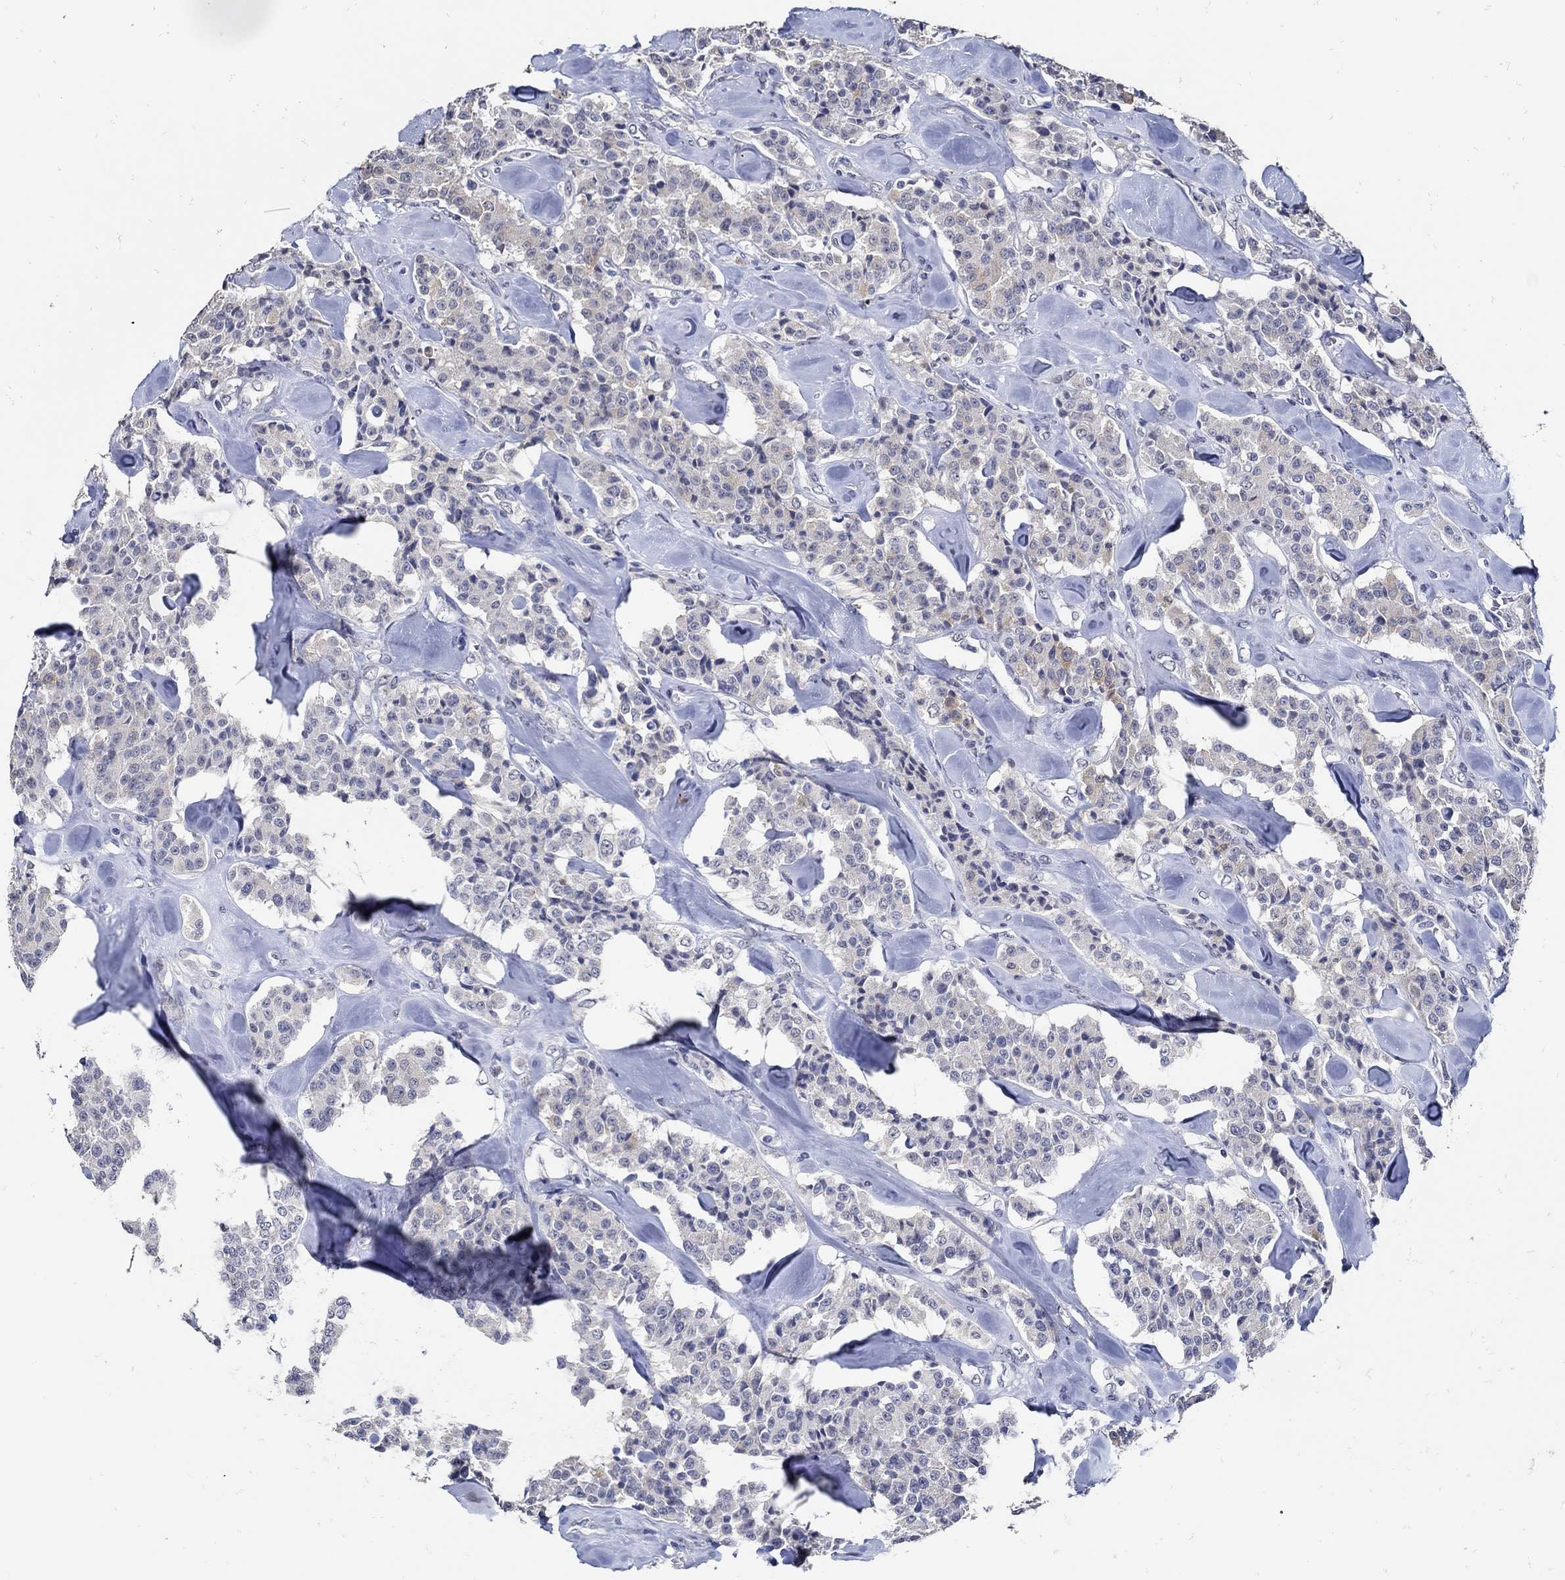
{"staining": {"intensity": "weak", "quantity": "<25%", "location": "cytoplasmic/membranous"}, "tissue": "carcinoid", "cell_type": "Tumor cells", "image_type": "cancer", "snomed": [{"axis": "morphology", "description": "Carcinoid, malignant, NOS"}, {"axis": "topography", "description": "Pancreas"}], "caption": "DAB (3,3'-diaminobenzidine) immunohistochemical staining of carcinoid displays no significant expression in tumor cells.", "gene": "KCNN3", "patient": {"sex": "male", "age": 41}}